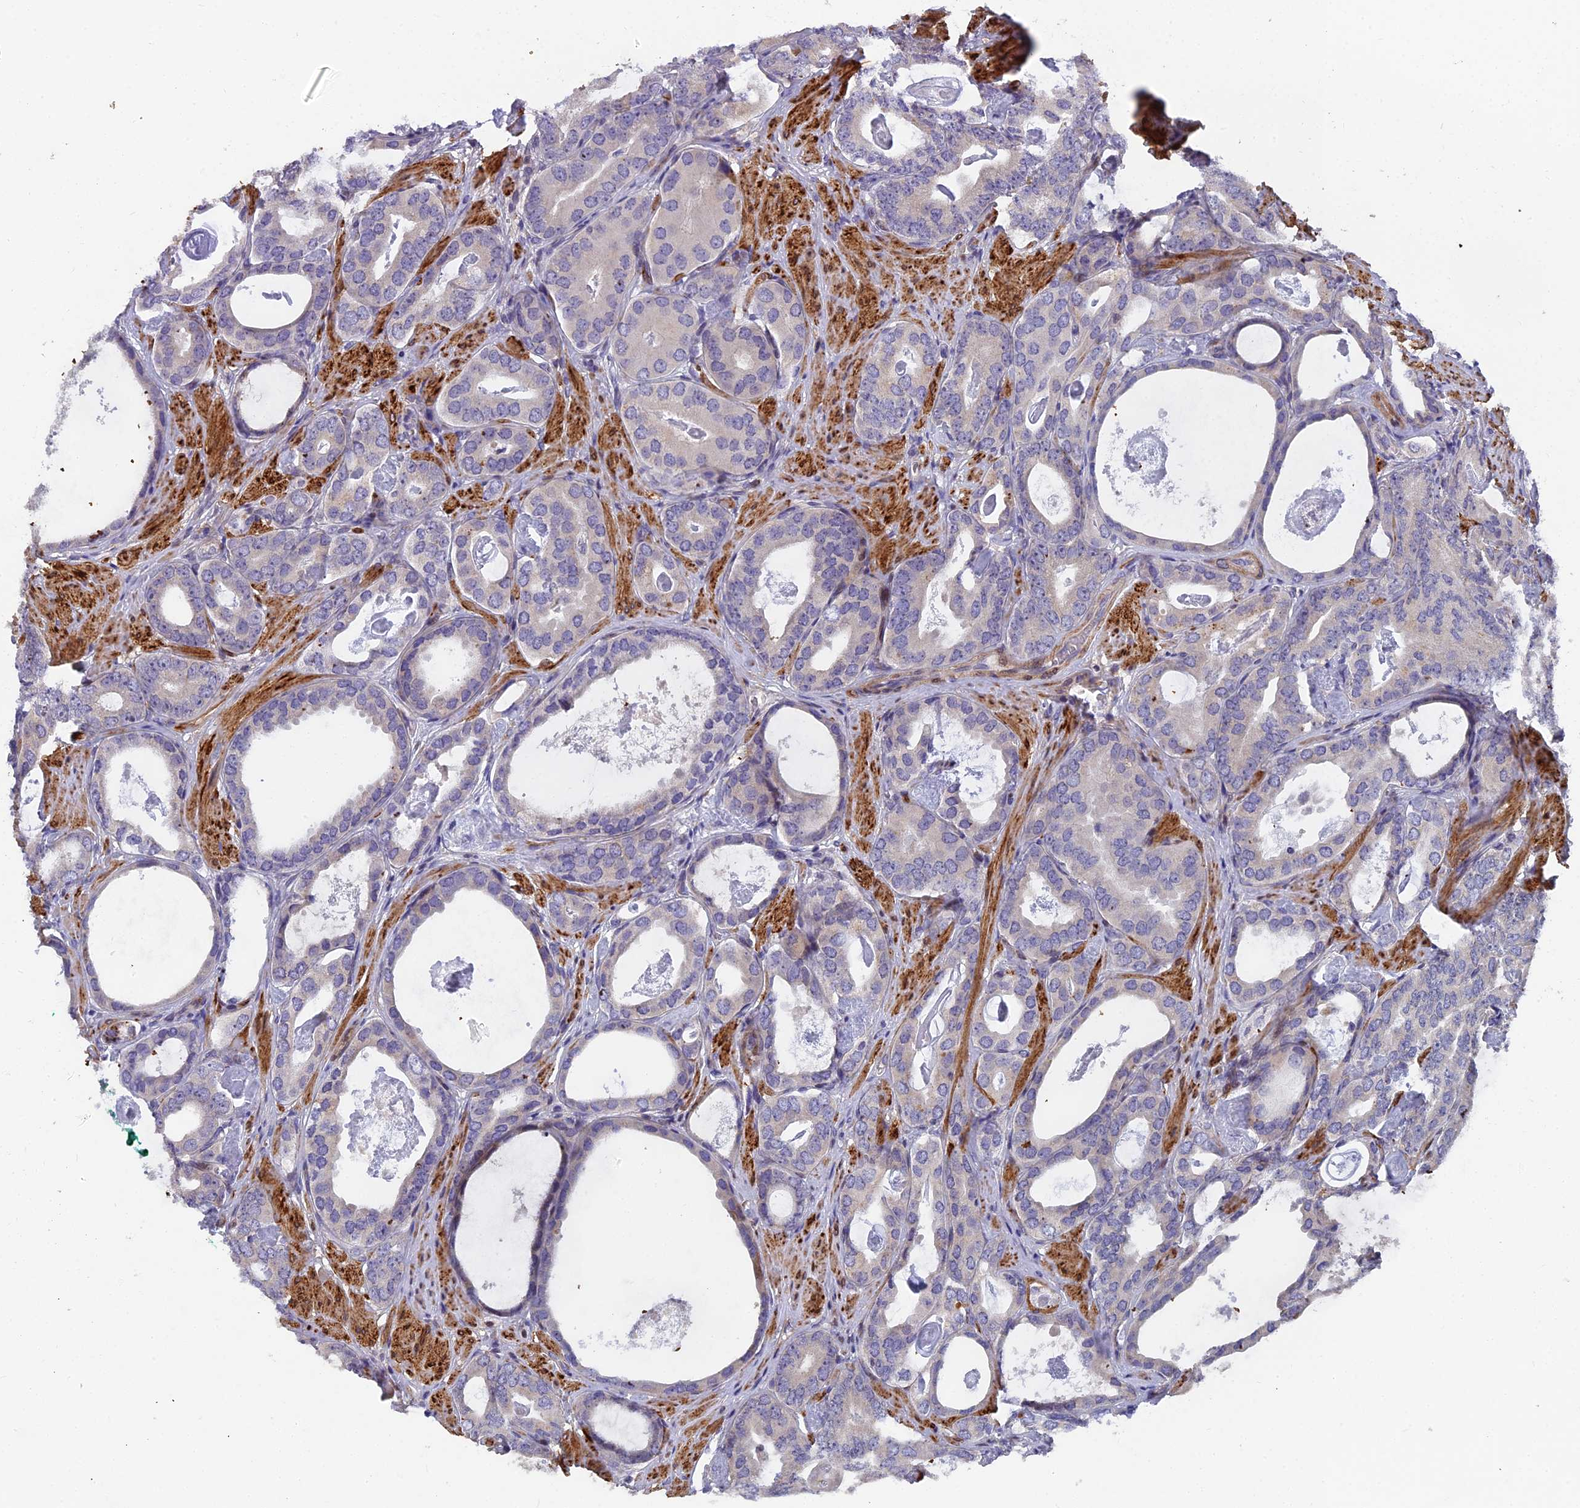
{"staining": {"intensity": "negative", "quantity": "none", "location": "none"}, "tissue": "prostate cancer", "cell_type": "Tumor cells", "image_type": "cancer", "snomed": [{"axis": "morphology", "description": "Adenocarcinoma, Low grade"}, {"axis": "topography", "description": "Prostate"}], "caption": "High power microscopy histopathology image of an IHC image of low-grade adenocarcinoma (prostate), revealing no significant staining in tumor cells.", "gene": "RAB28", "patient": {"sex": "male", "age": 71}}